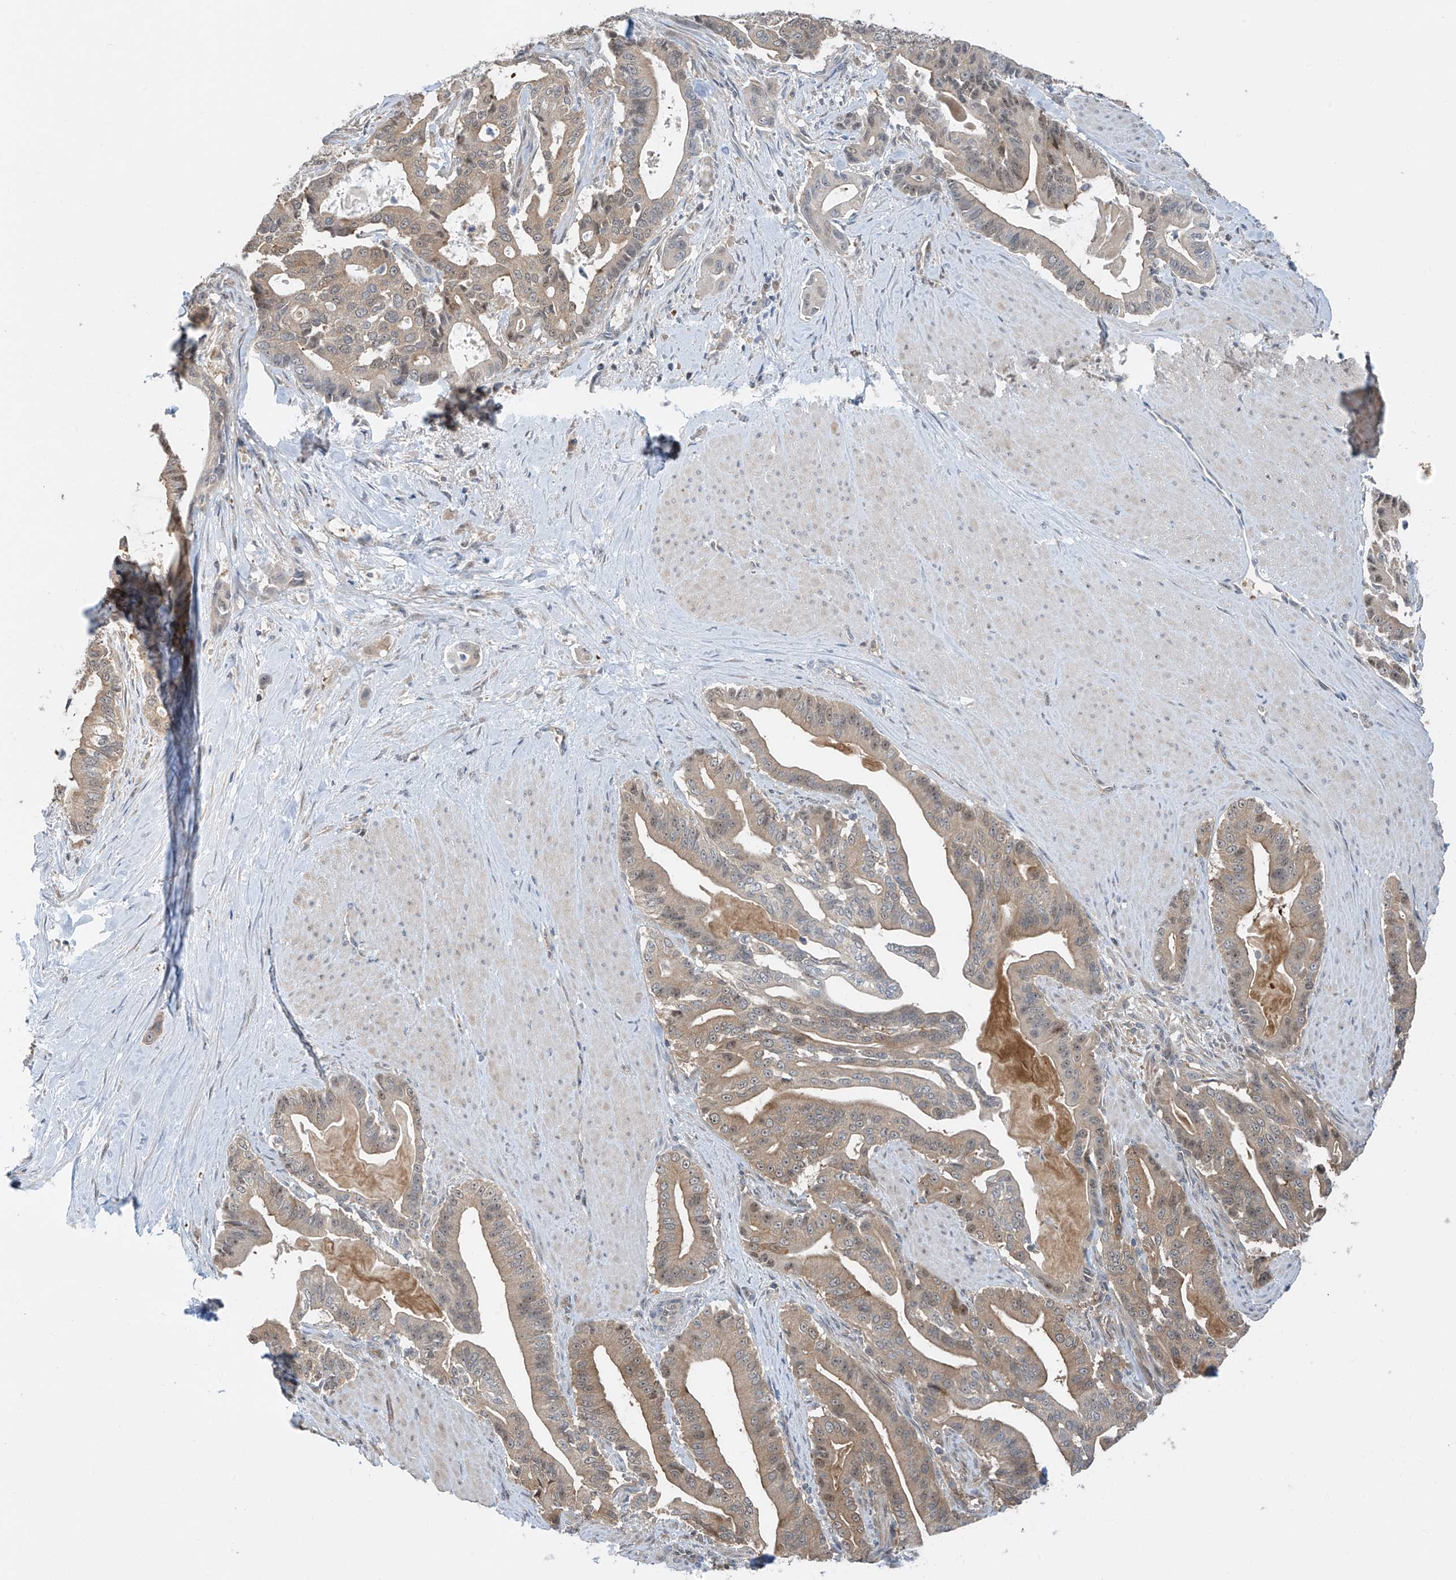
{"staining": {"intensity": "moderate", "quantity": ">75%", "location": "cytoplasmic/membranous"}, "tissue": "pancreatic cancer", "cell_type": "Tumor cells", "image_type": "cancer", "snomed": [{"axis": "morphology", "description": "Adenocarcinoma, NOS"}, {"axis": "topography", "description": "Pancreas"}], "caption": "Immunohistochemical staining of human pancreatic adenocarcinoma reveals moderate cytoplasmic/membranous protein staining in approximately >75% of tumor cells.", "gene": "TTC38", "patient": {"sex": "male", "age": 63}}